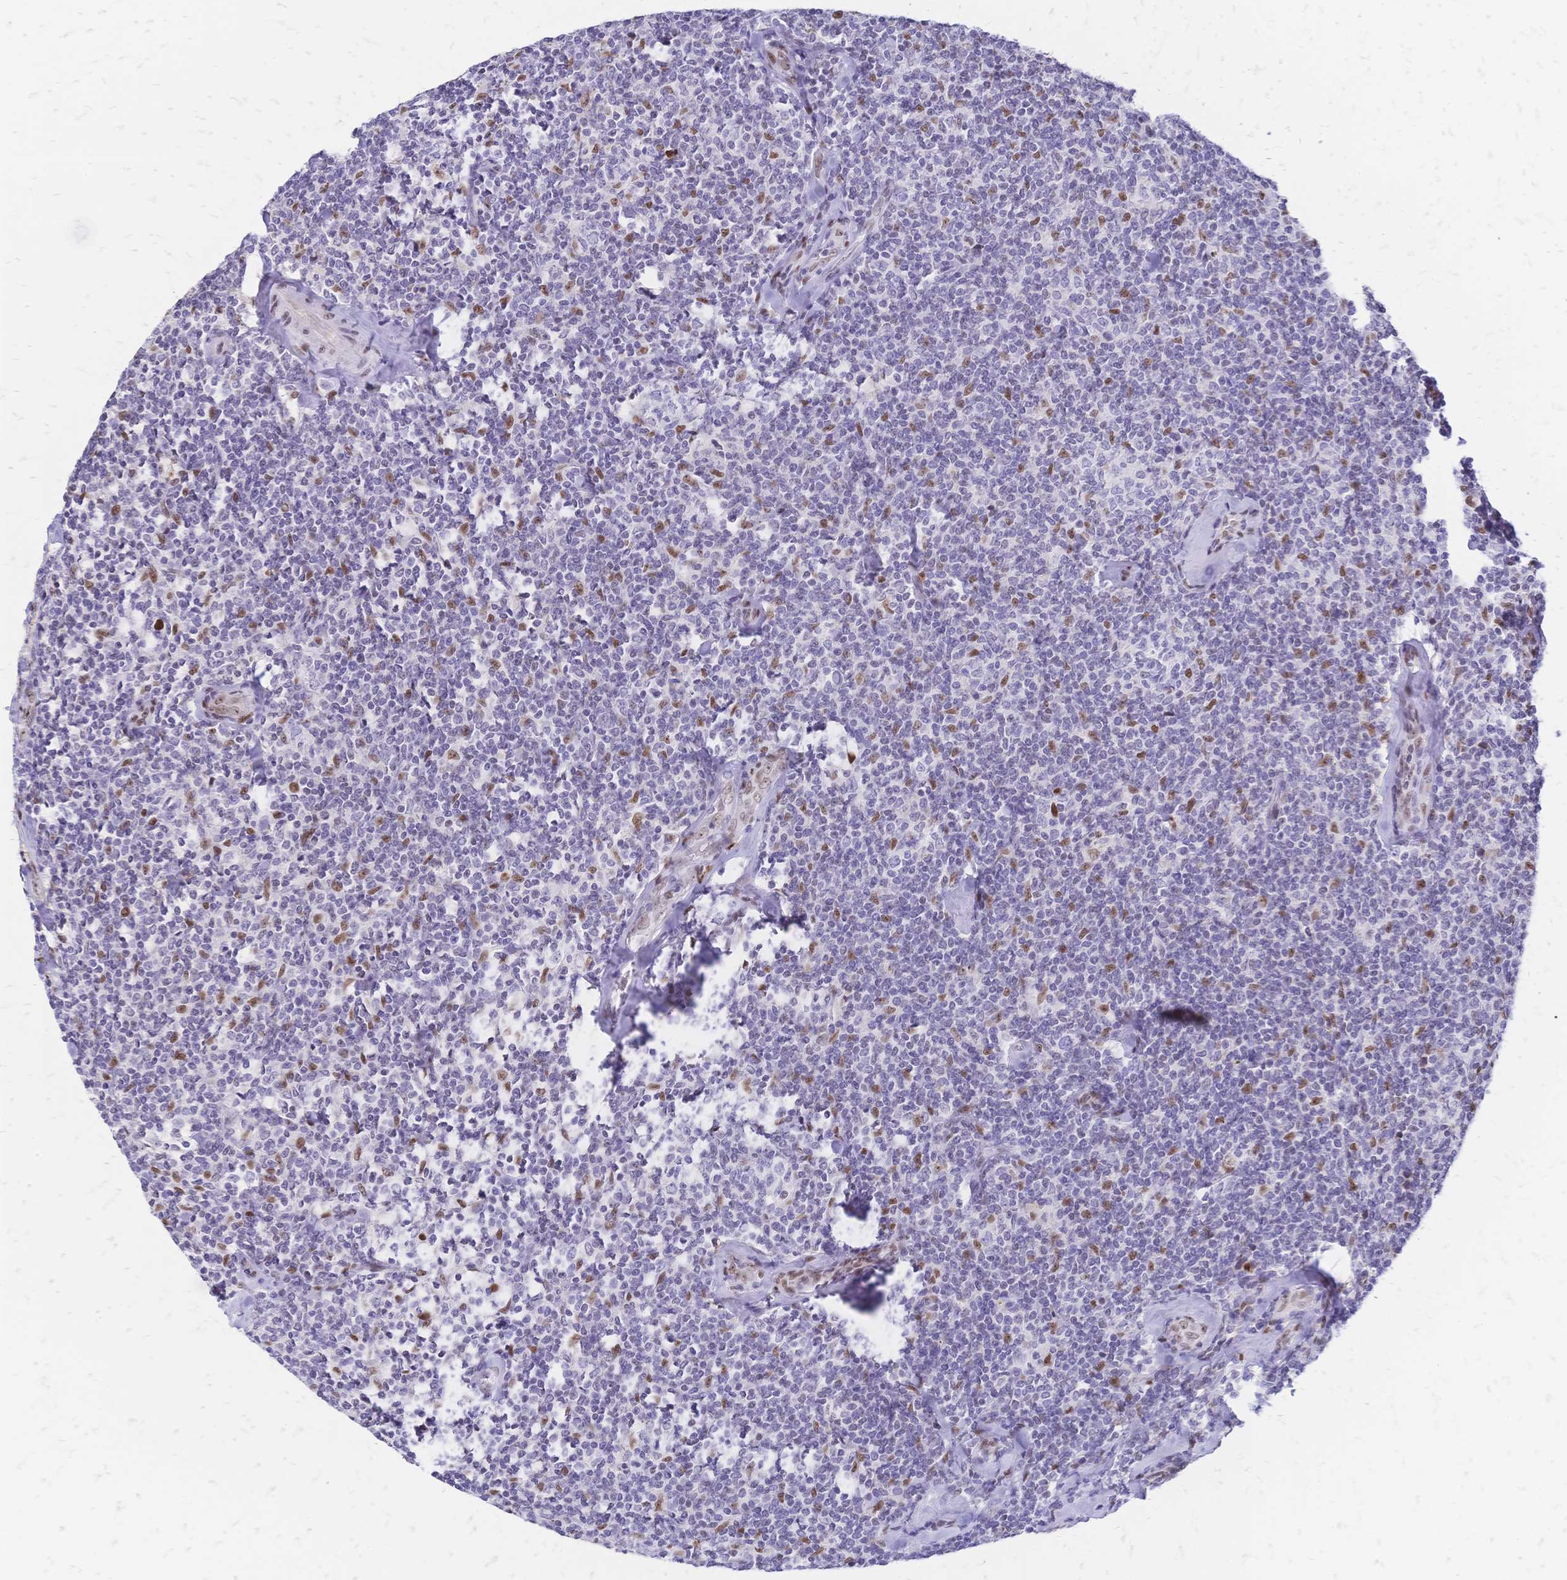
{"staining": {"intensity": "moderate", "quantity": "<25%", "location": "nuclear"}, "tissue": "lymphoma", "cell_type": "Tumor cells", "image_type": "cancer", "snomed": [{"axis": "morphology", "description": "Malignant lymphoma, non-Hodgkin's type, Low grade"}, {"axis": "topography", "description": "Lymph node"}], "caption": "Immunohistochemistry histopathology image of malignant lymphoma, non-Hodgkin's type (low-grade) stained for a protein (brown), which reveals low levels of moderate nuclear positivity in approximately <25% of tumor cells.", "gene": "NFIC", "patient": {"sex": "female", "age": 56}}